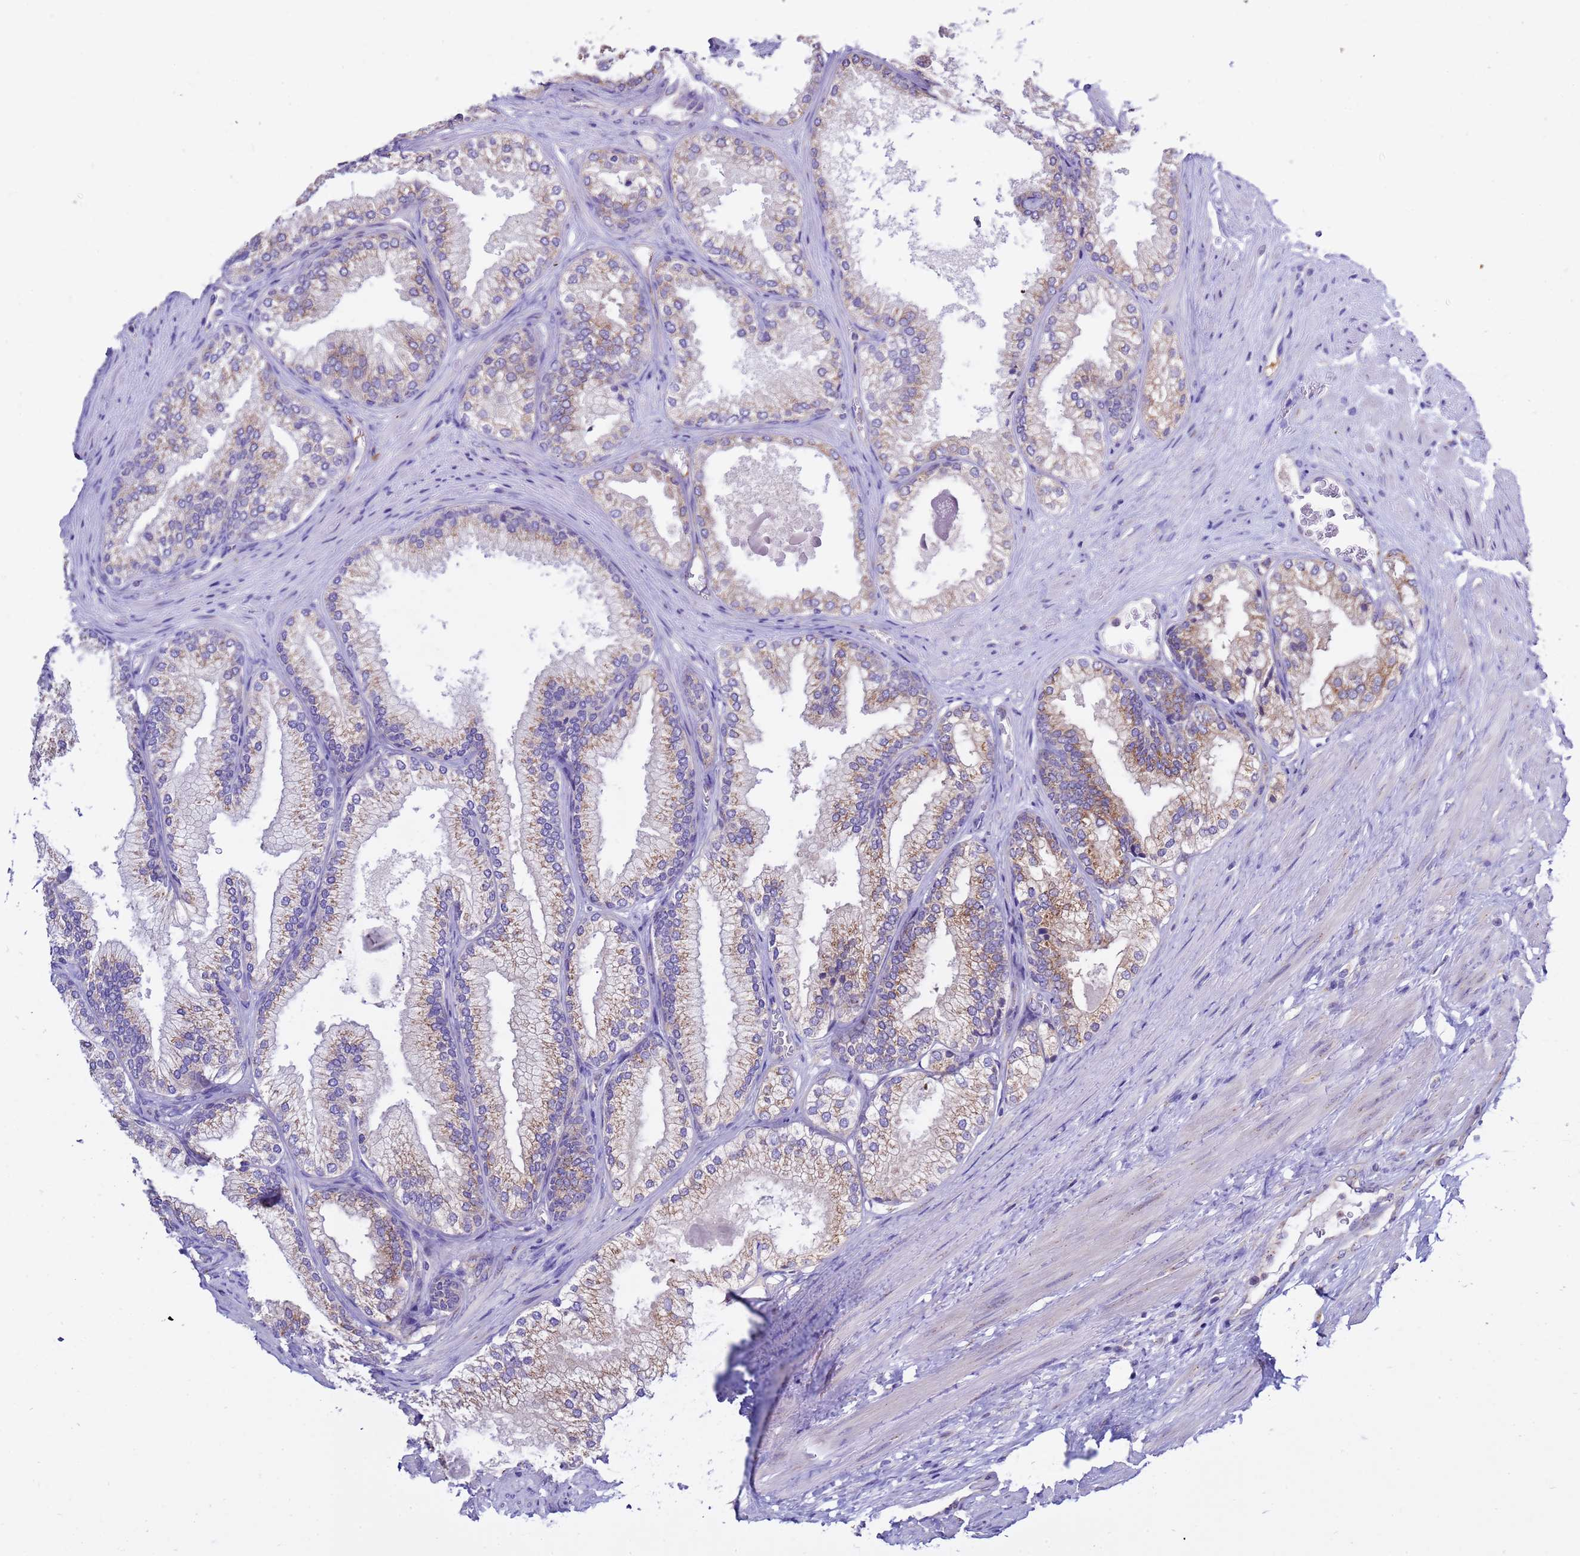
{"staining": {"intensity": "moderate", "quantity": "25%-75%", "location": "cytoplasmic/membranous"}, "tissue": "prostate", "cell_type": "Glandular cells", "image_type": "normal", "snomed": [{"axis": "morphology", "description": "Normal tissue, NOS"}, {"axis": "topography", "description": "Prostate"}], "caption": "This is a histology image of immunohistochemistry (IHC) staining of benign prostate, which shows moderate positivity in the cytoplasmic/membranous of glandular cells.", "gene": "ANAPC1", "patient": {"sex": "male", "age": 76}}